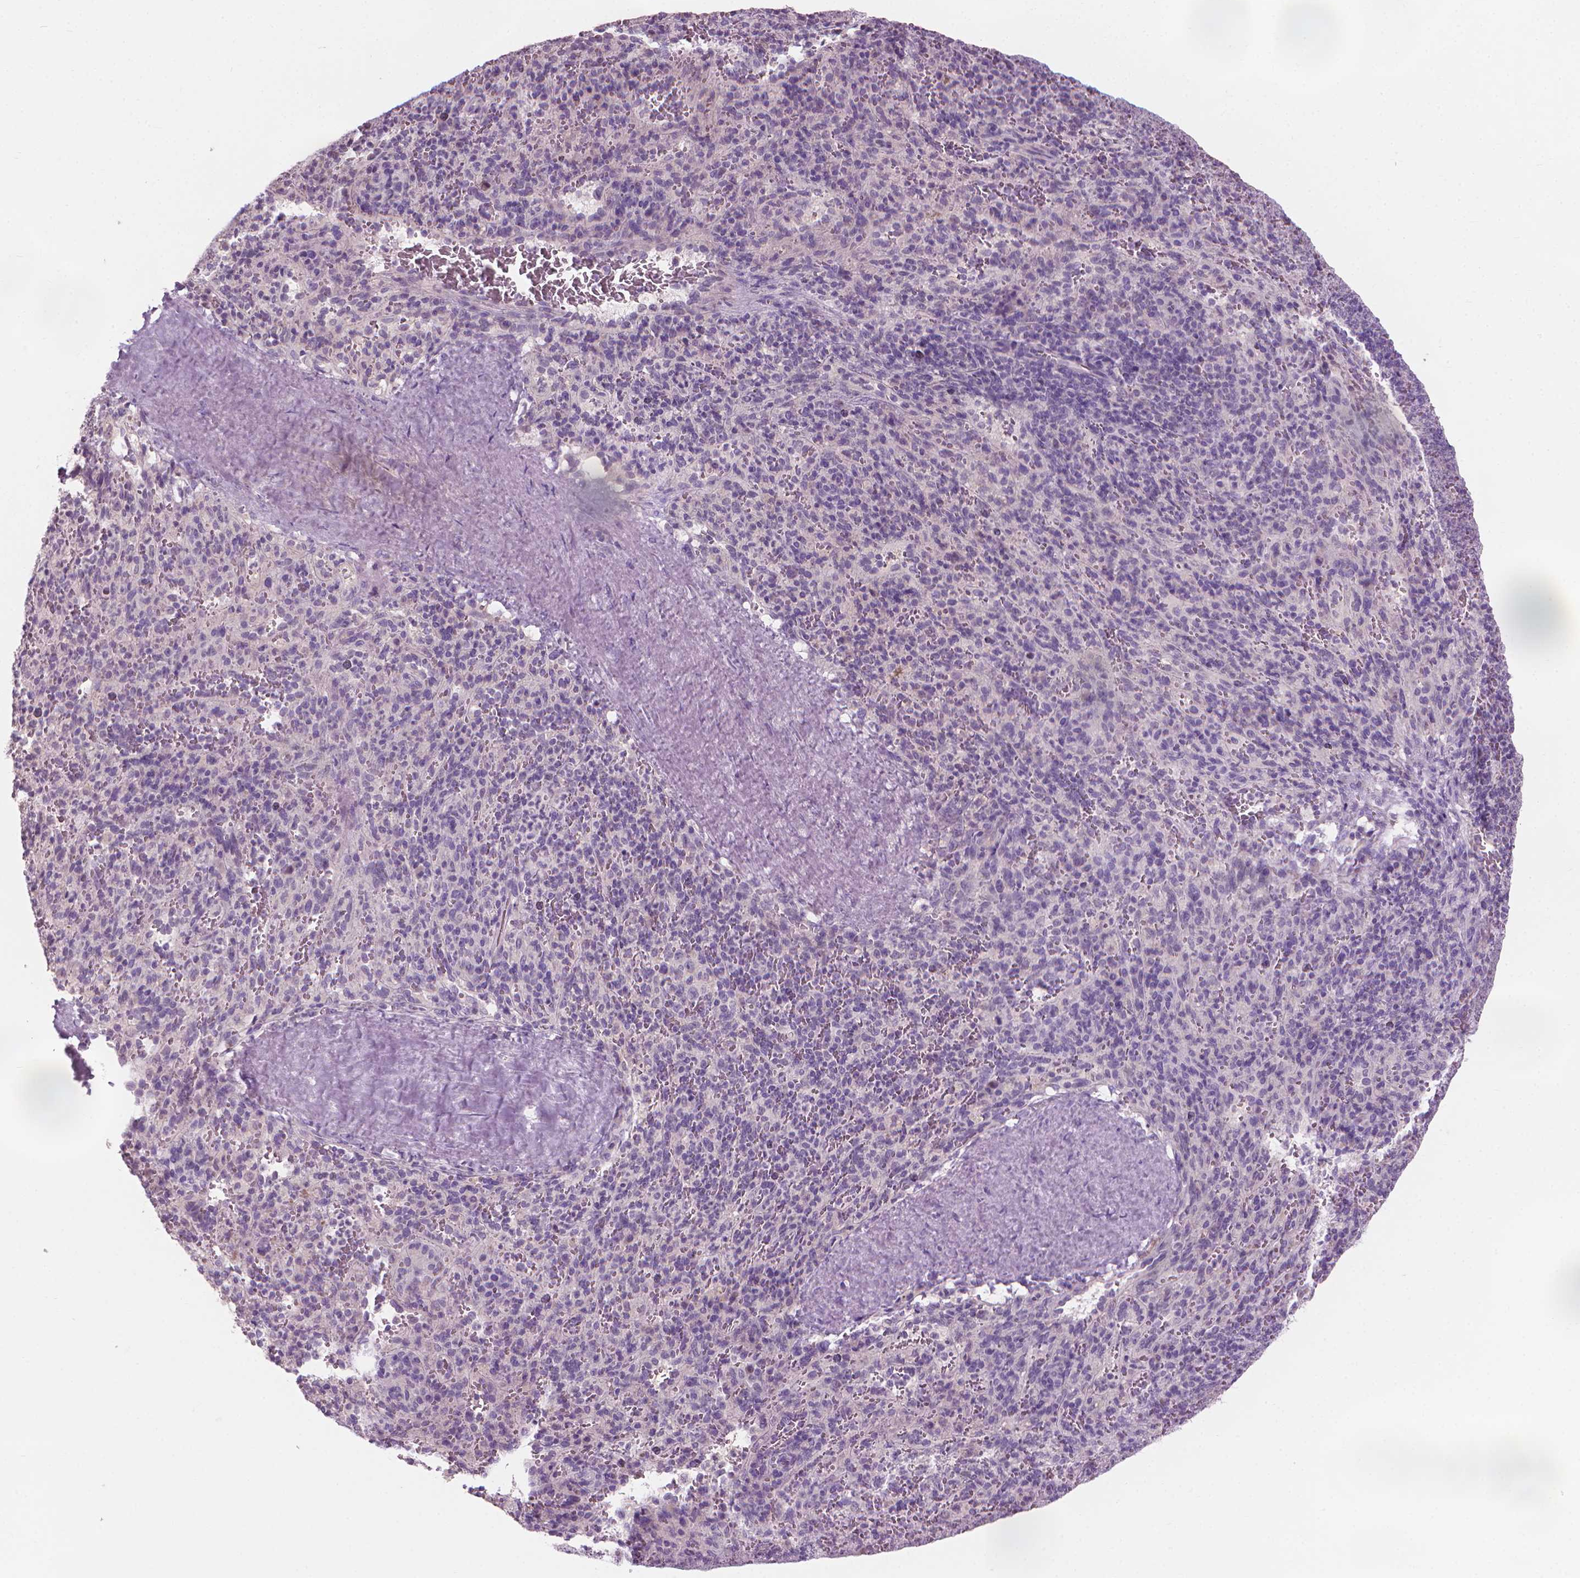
{"staining": {"intensity": "negative", "quantity": "none", "location": "none"}, "tissue": "spleen", "cell_type": "Cells in red pulp", "image_type": "normal", "snomed": [{"axis": "morphology", "description": "Normal tissue, NOS"}, {"axis": "topography", "description": "Spleen"}], "caption": "Immunohistochemical staining of unremarkable spleen displays no significant staining in cells in red pulp.", "gene": "CFAP126", "patient": {"sex": "male", "age": 57}}